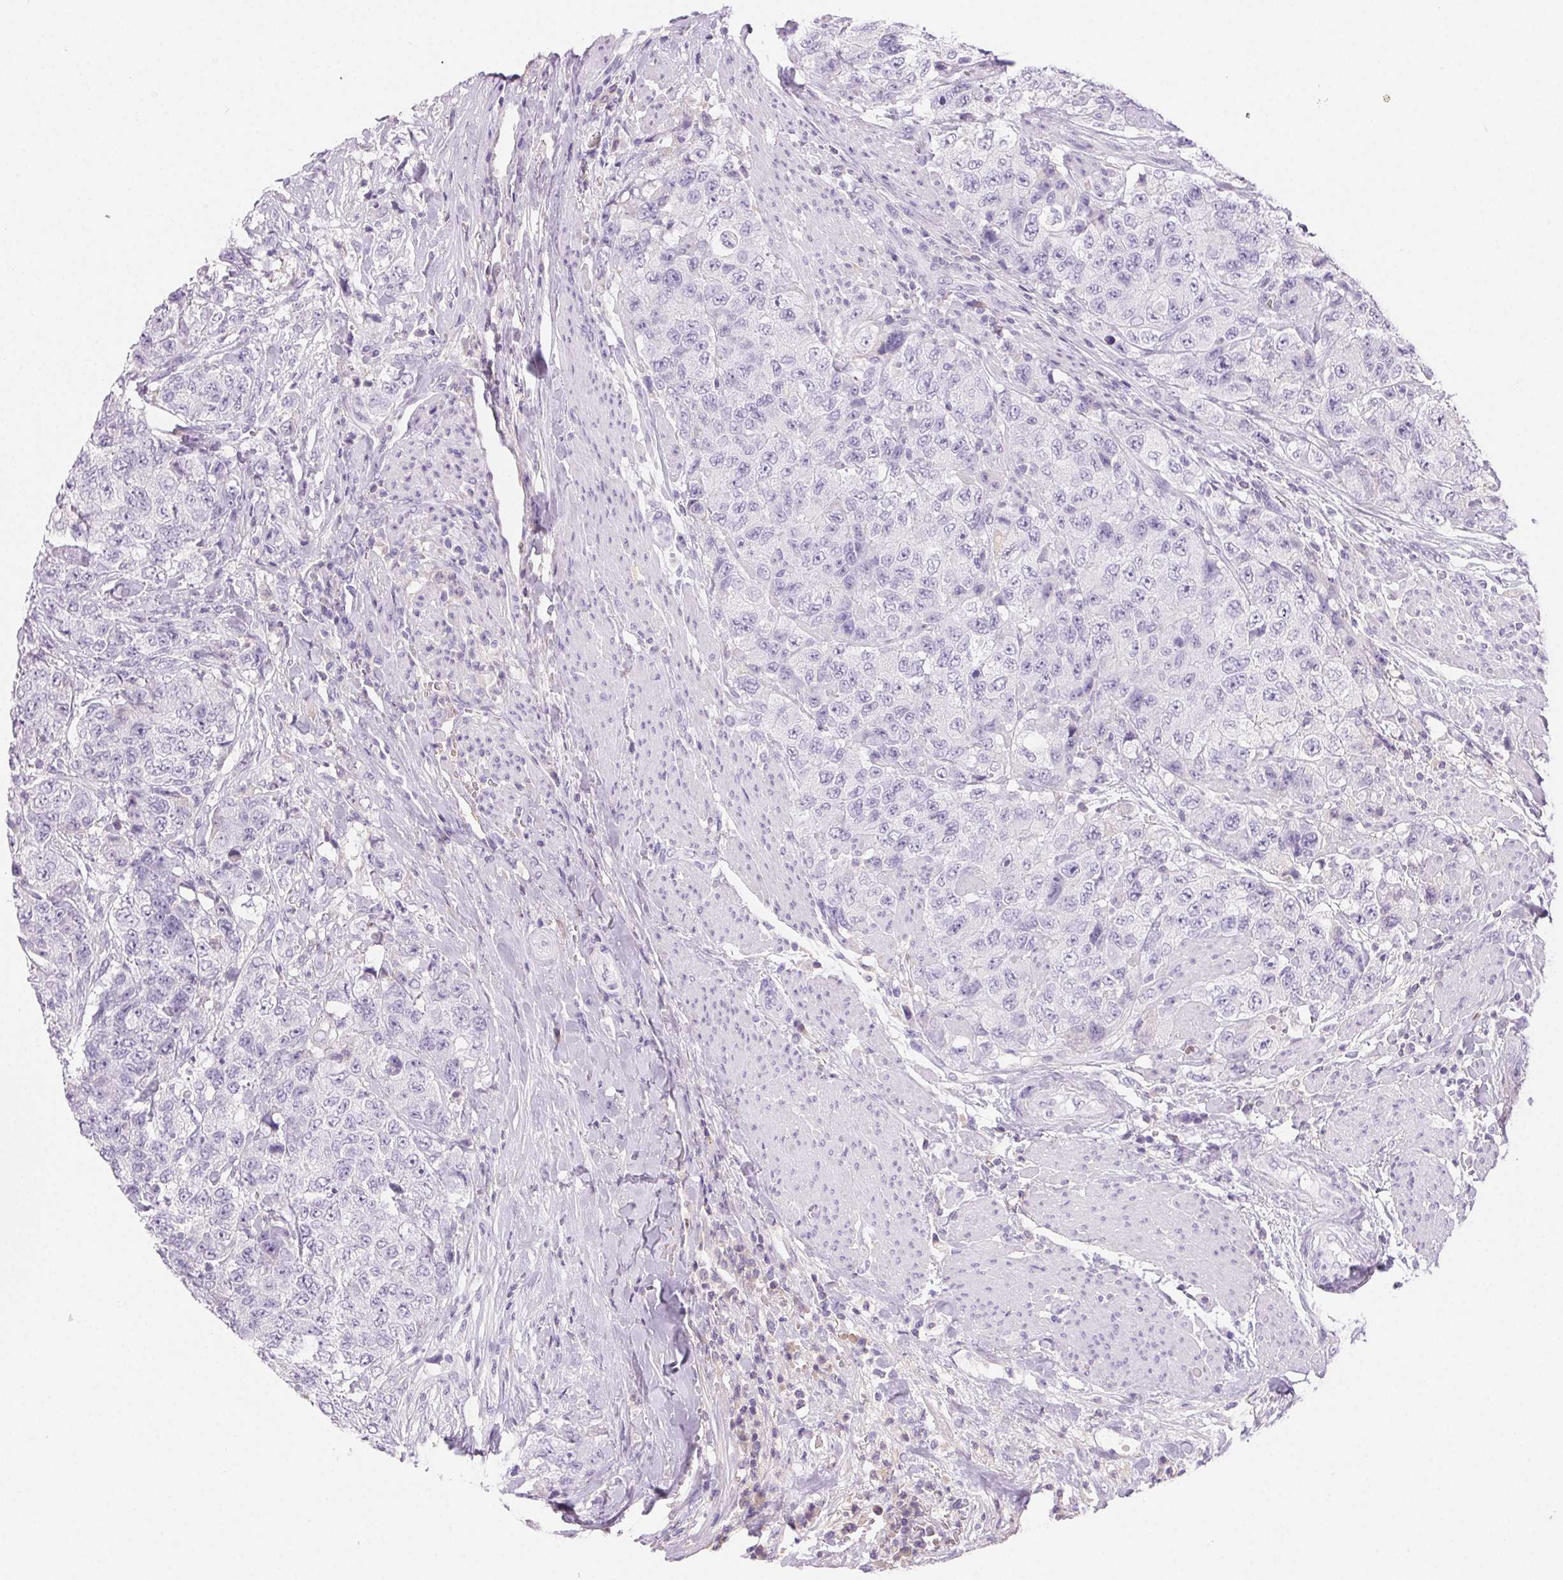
{"staining": {"intensity": "negative", "quantity": "none", "location": "none"}, "tissue": "urothelial cancer", "cell_type": "Tumor cells", "image_type": "cancer", "snomed": [{"axis": "morphology", "description": "Urothelial carcinoma, High grade"}, {"axis": "topography", "description": "Urinary bladder"}], "caption": "A high-resolution photomicrograph shows IHC staining of urothelial carcinoma (high-grade), which reveals no significant expression in tumor cells.", "gene": "PADI4", "patient": {"sex": "female", "age": 78}}